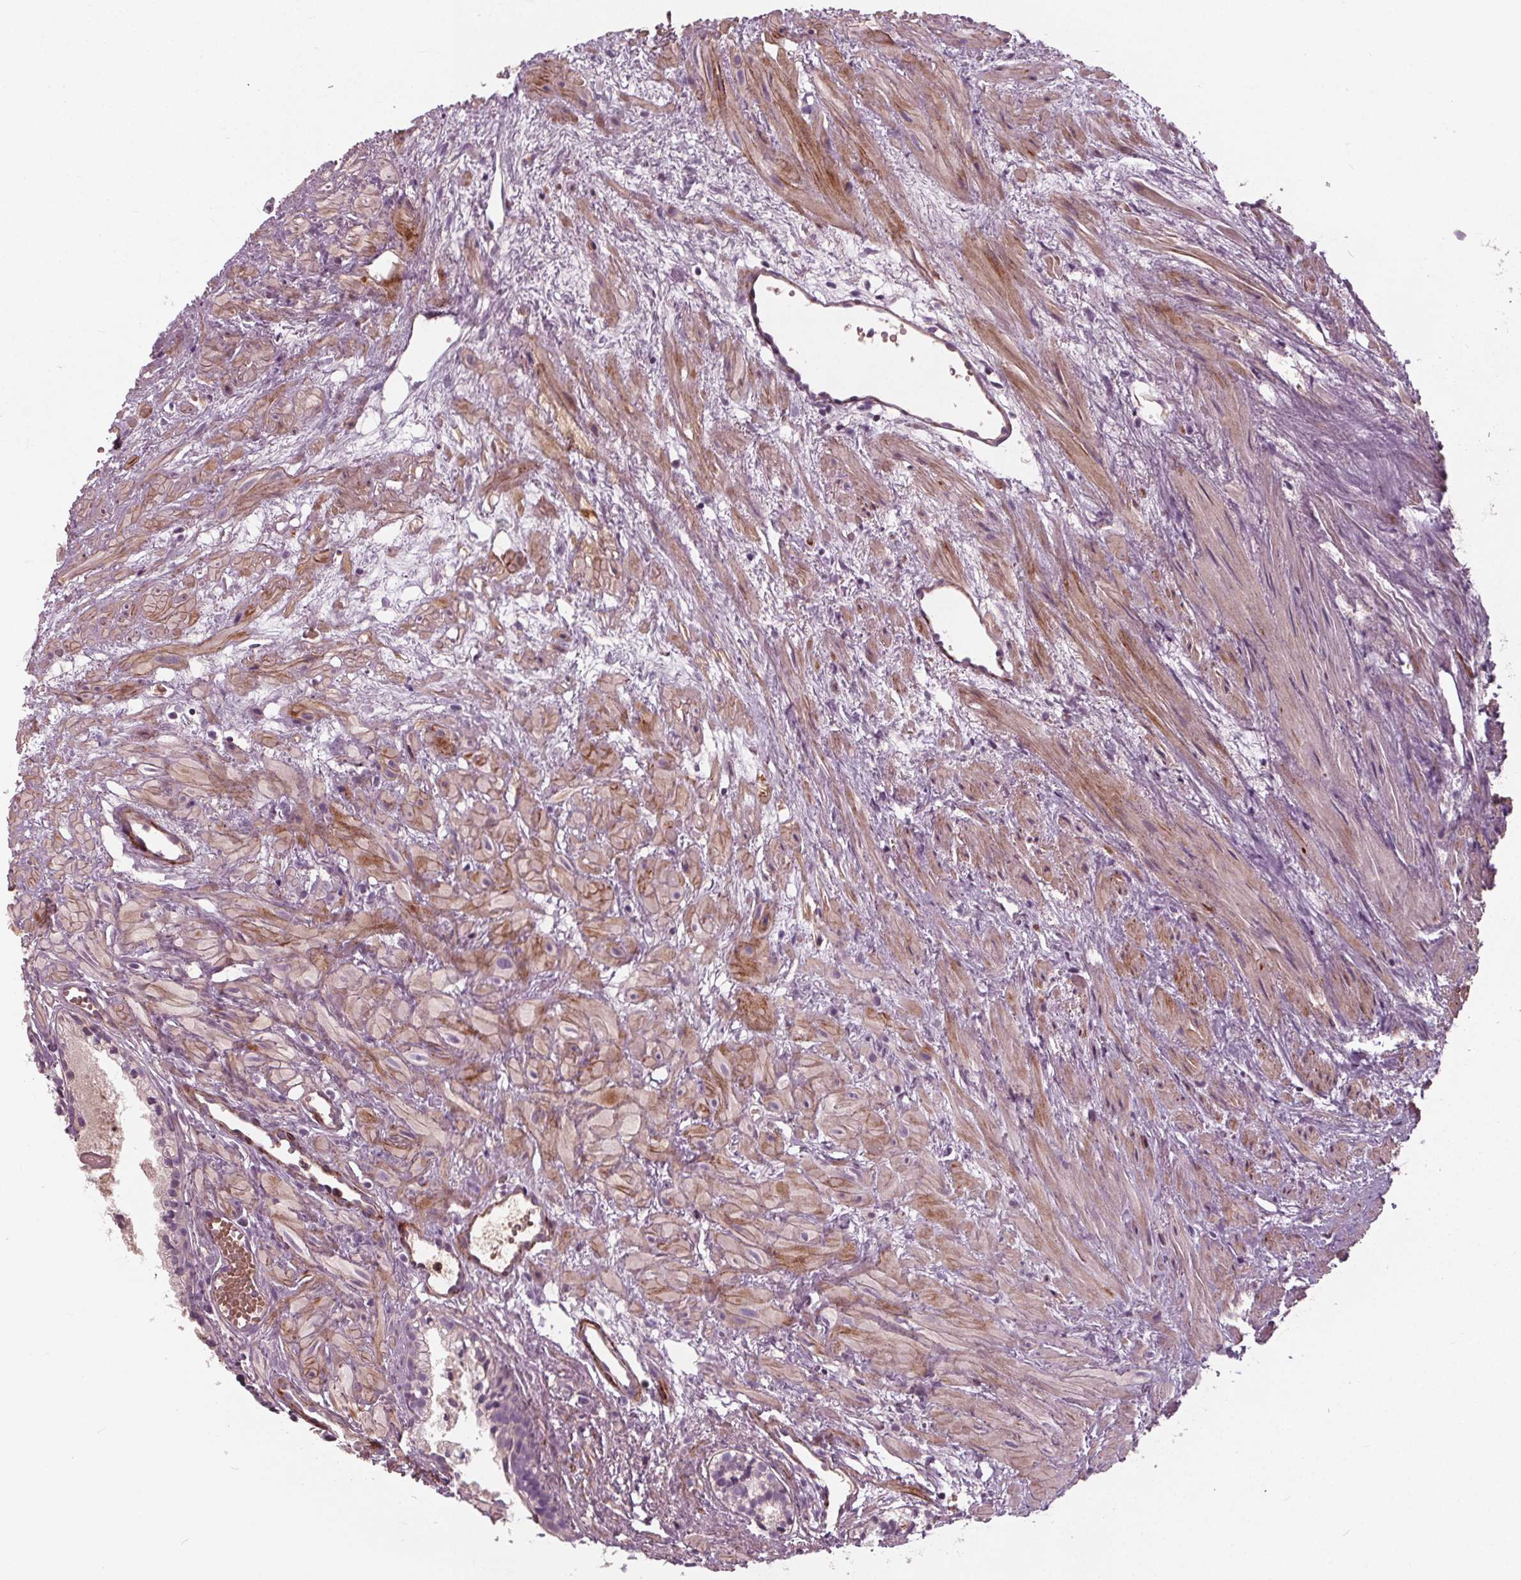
{"staining": {"intensity": "negative", "quantity": "none", "location": "none"}, "tissue": "prostate cancer", "cell_type": "Tumor cells", "image_type": "cancer", "snomed": [{"axis": "morphology", "description": "Adenocarcinoma, High grade"}, {"axis": "topography", "description": "Prostate"}], "caption": "Adenocarcinoma (high-grade) (prostate) stained for a protein using IHC demonstrates no expression tumor cells.", "gene": "PDGFD", "patient": {"sex": "male", "age": 81}}